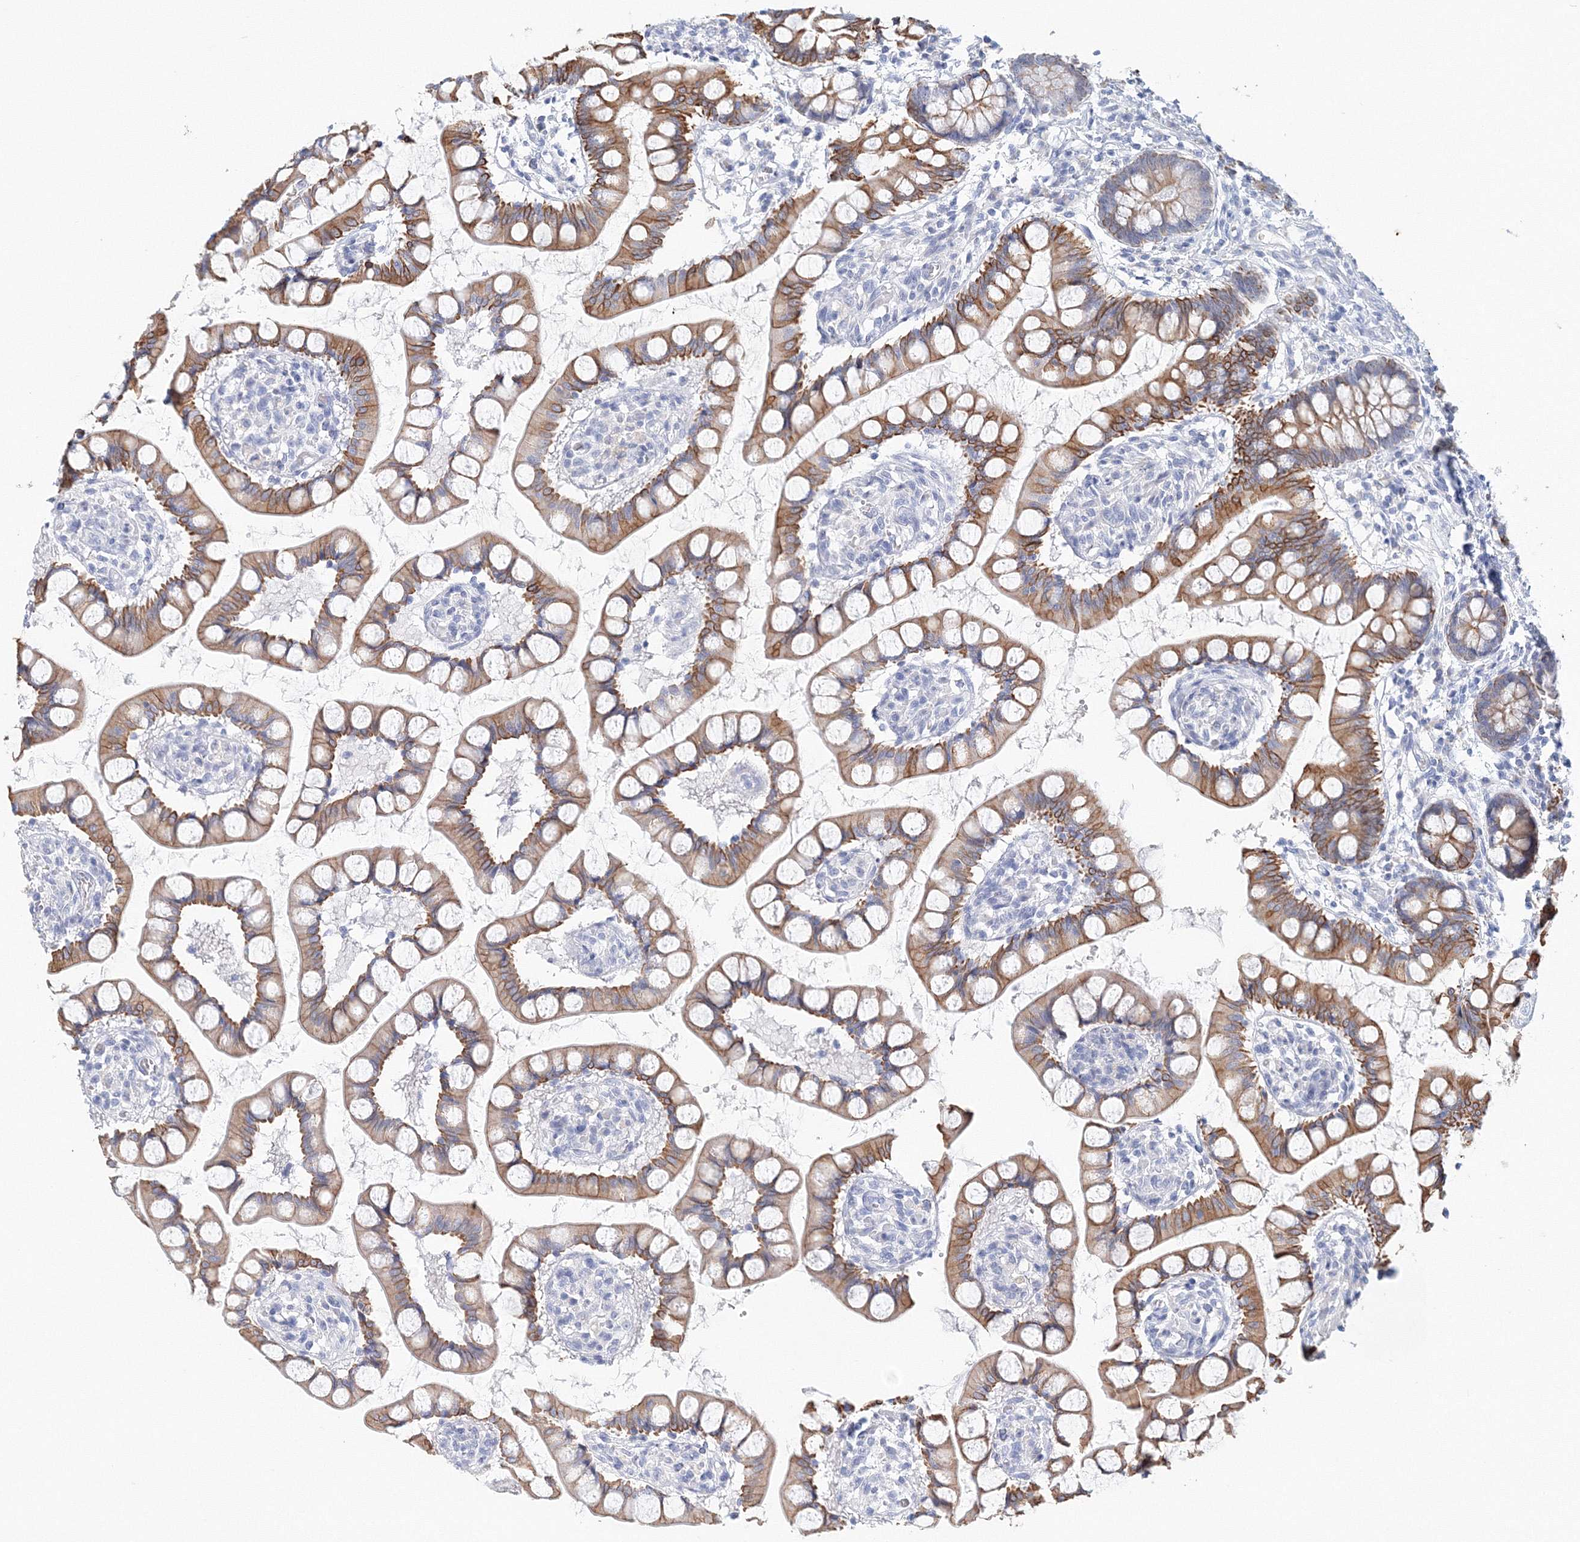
{"staining": {"intensity": "moderate", "quantity": "25%-75%", "location": "cytoplasmic/membranous"}, "tissue": "small intestine", "cell_type": "Glandular cells", "image_type": "normal", "snomed": [{"axis": "morphology", "description": "Normal tissue, NOS"}, {"axis": "topography", "description": "Small intestine"}], "caption": "Small intestine stained for a protein demonstrates moderate cytoplasmic/membranous positivity in glandular cells. Nuclei are stained in blue.", "gene": "LRRIQ4", "patient": {"sex": "male", "age": 52}}